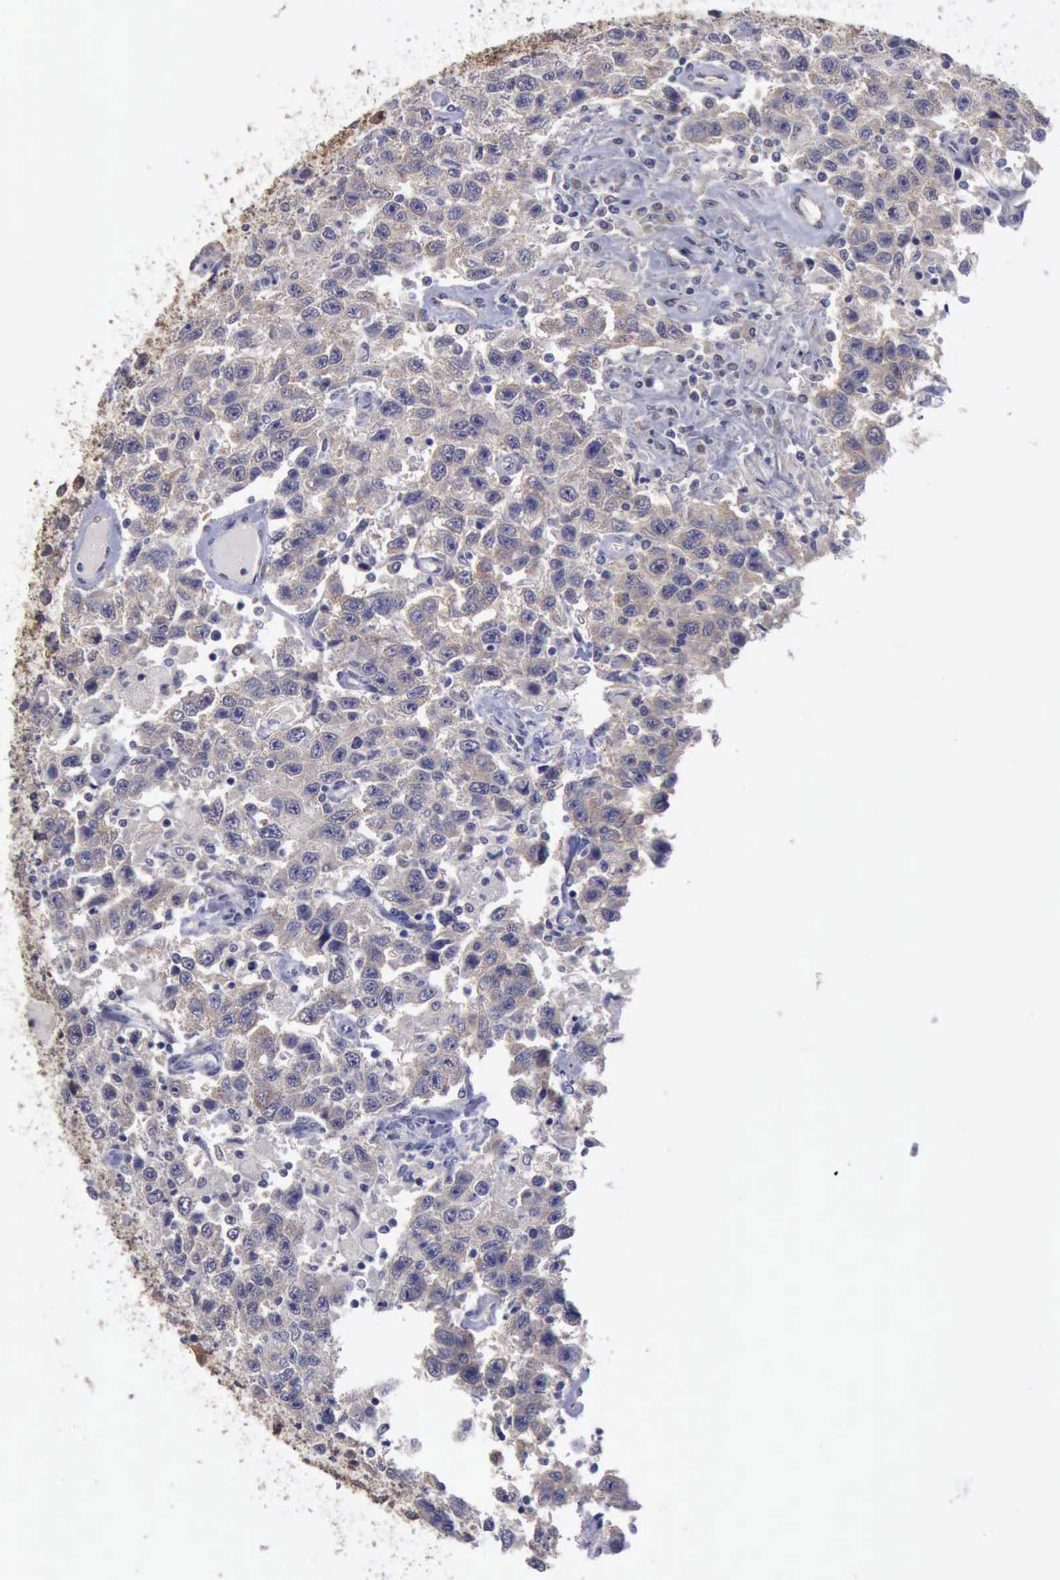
{"staining": {"intensity": "weak", "quantity": "25%-75%", "location": "cytoplasmic/membranous"}, "tissue": "testis cancer", "cell_type": "Tumor cells", "image_type": "cancer", "snomed": [{"axis": "morphology", "description": "Seminoma, NOS"}, {"axis": "topography", "description": "Testis"}], "caption": "Seminoma (testis) stained with a brown dye reveals weak cytoplasmic/membranous positive staining in about 25%-75% of tumor cells.", "gene": "PHKA1", "patient": {"sex": "male", "age": 41}}